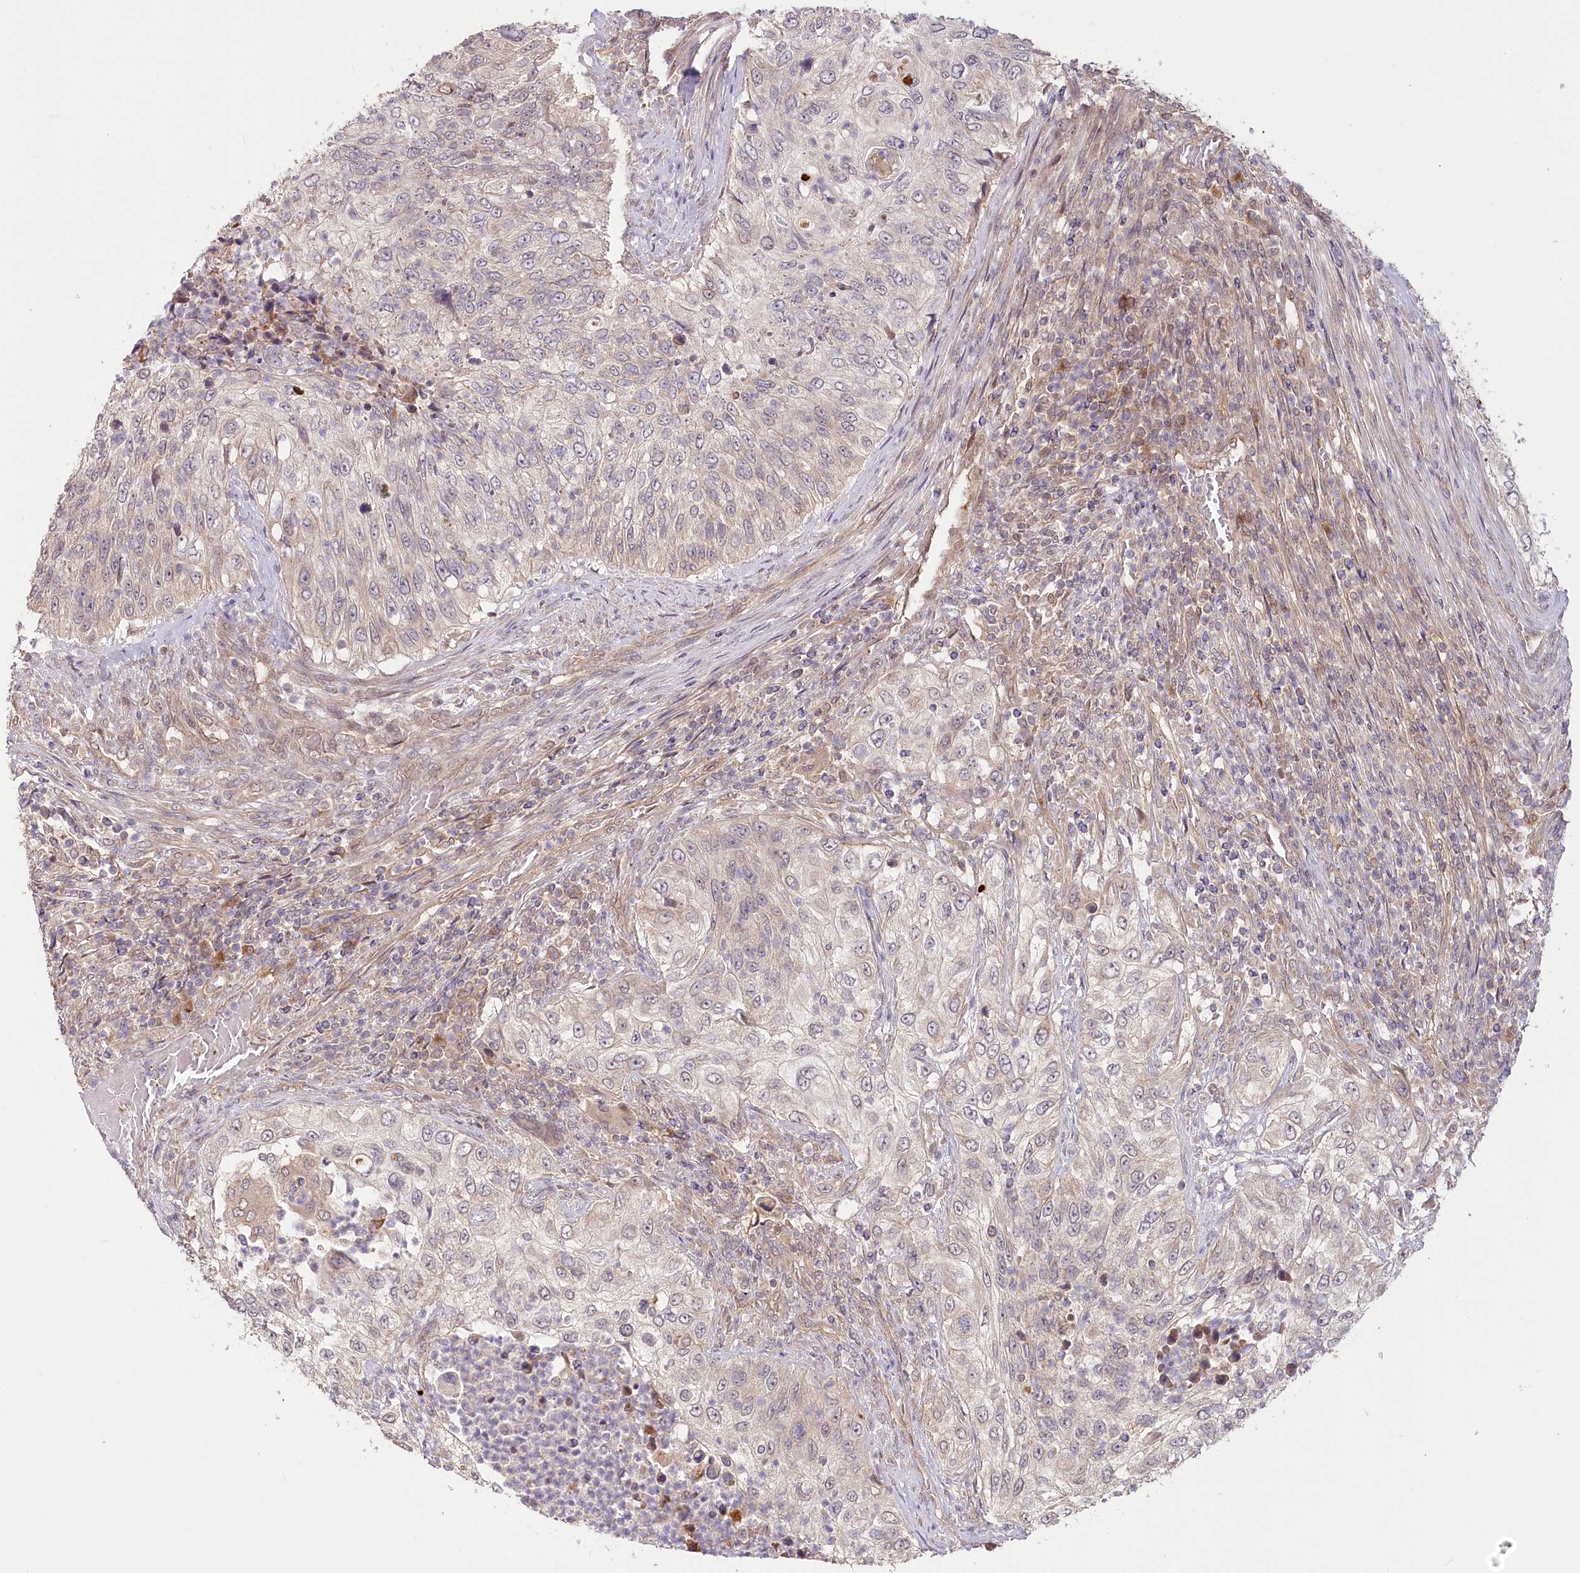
{"staining": {"intensity": "negative", "quantity": "none", "location": "none"}, "tissue": "urothelial cancer", "cell_type": "Tumor cells", "image_type": "cancer", "snomed": [{"axis": "morphology", "description": "Urothelial carcinoma, High grade"}, {"axis": "topography", "description": "Urinary bladder"}], "caption": "IHC of urothelial cancer exhibits no positivity in tumor cells.", "gene": "CEP70", "patient": {"sex": "female", "age": 60}}